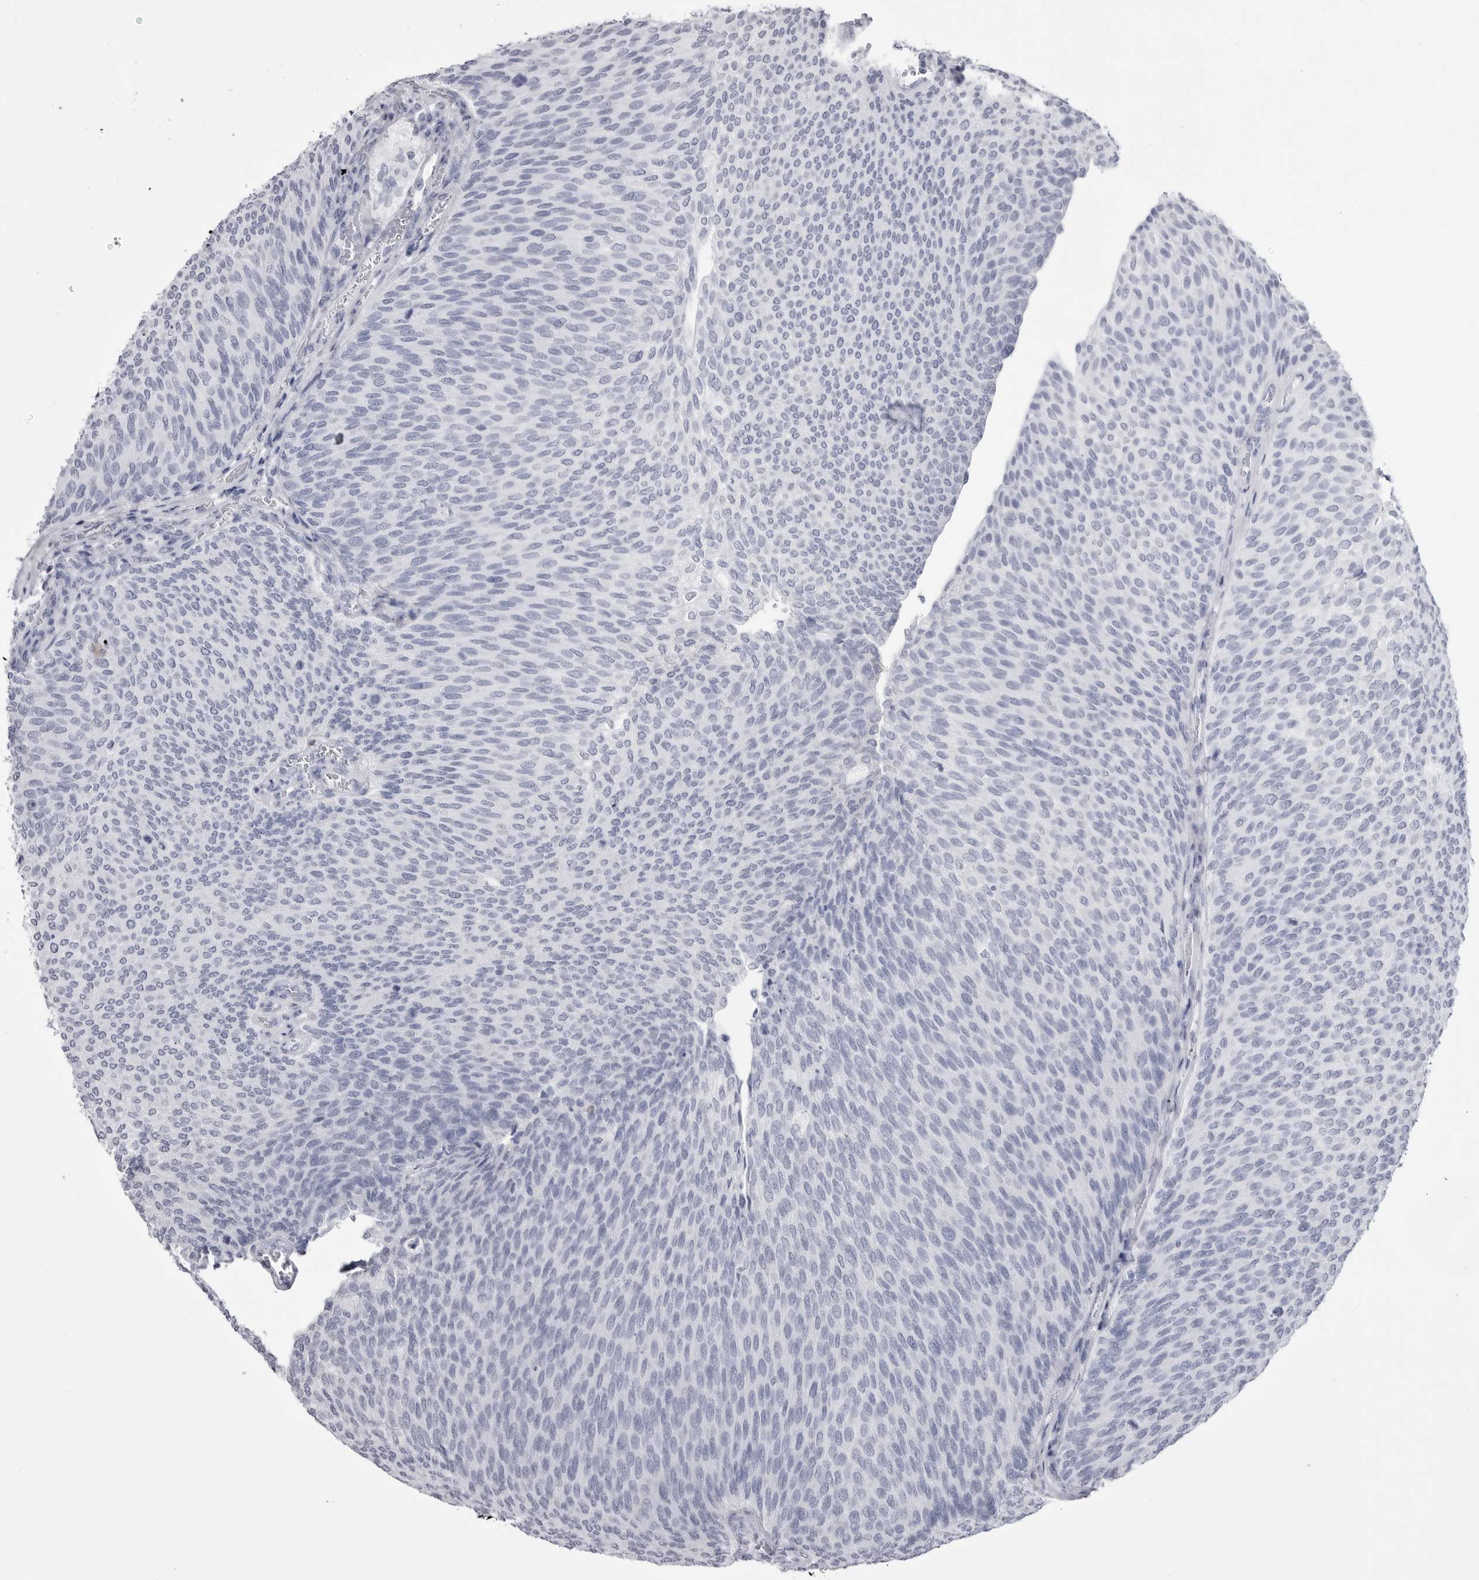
{"staining": {"intensity": "negative", "quantity": "none", "location": "none"}, "tissue": "urothelial cancer", "cell_type": "Tumor cells", "image_type": "cancer", "snomed": [{"axis": "morphology", "description": "Urothelial carcinoma, Low grade"}, {"axis": "topography", "description": "Urinary bladder"}], "caption": "Tumor cells are negative for brown protein staining in urothelial carcinoma (low-grade).", "gene": "STAP2", "patient": {"sex": "female", "age": 79}}